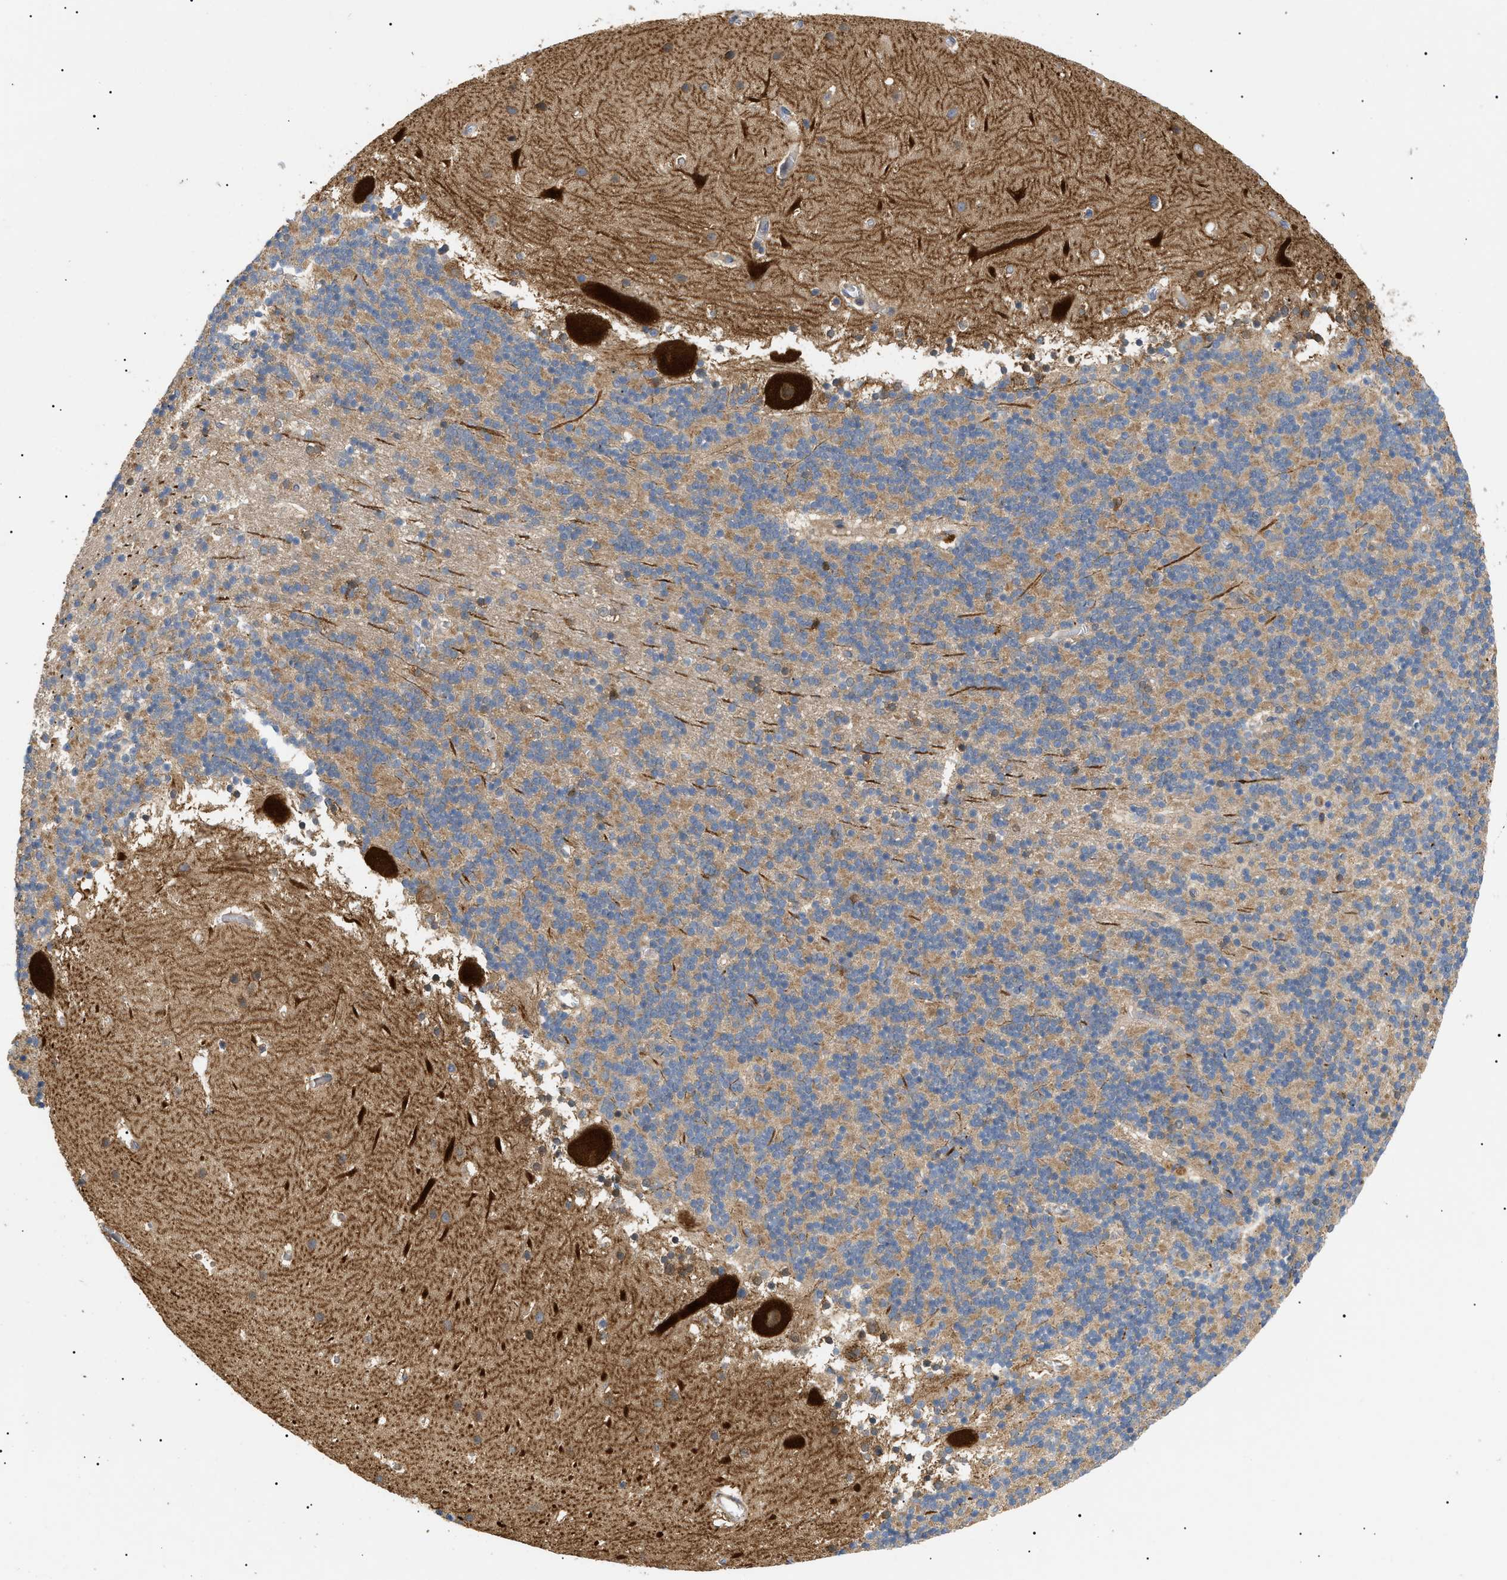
{"staining": {"intensity": "moderate", "quantity": "25%-75%", "location": "cytoplasmic/membranous"}, "tissue": "cerebellum", "cell_type": "Cells in granular layer", "image_type": "normal", "snomed": [{"axis": "morphology", "description": "Normal tissue, NOS"}, {"axis": "topography", "description": "Cerebellum"}], "caption": "Immunohistochemical staining of unremarkable cerebellum demonstrates 25%-75% levels of moderate cytoplasmic/membranous protein positivity in approximately 25%-75% of cells in granular layer. Nuclei are stained in blue.", "gene": "PPM1B", "patient": {"sex": "male", "age": 45}}